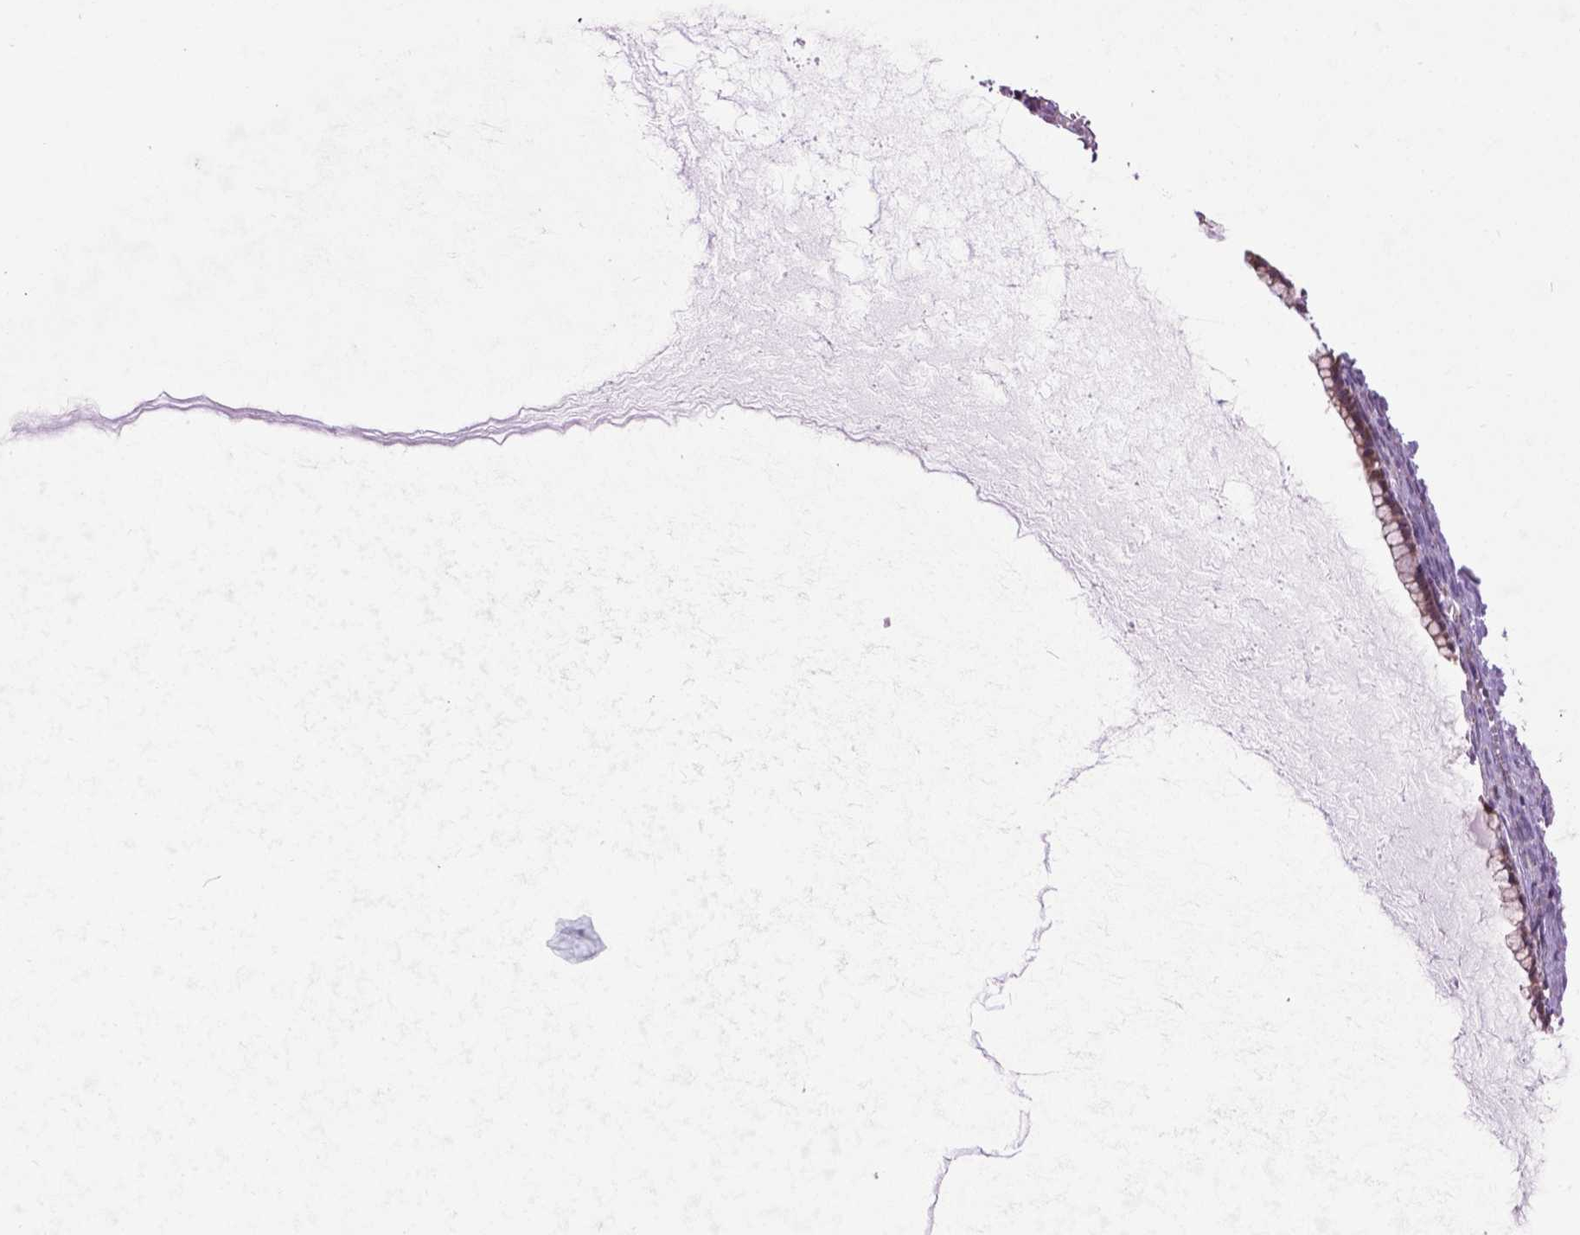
{"staining": {"intensity": "moderate", "quantity": "25%-75%", "location": "cytoplasmic/membranous"}, "tissue": "ovarian cancer", "cell_type": "Tumor cells", "image_type": "cancer", "snomed": [{"axis": "morphology", "description": "Cystadenocarcinoma, mucinous, NOS"}, {"axis": "topography", "description": "Ovary"}], "caption": "Immunohistochemistry (IHC) image of neoplastic tissue: human ovarian mucinous cystadenocarcinoma stained using IHC displays medium levels of moderate protein expression localized specifically in the cytoplasmic/membranous of tumor cells, appearing as a cytoplasmic/membranous brown color.", "gene": "PYCR3", "patient": {"sex": "female", "age": 41}}